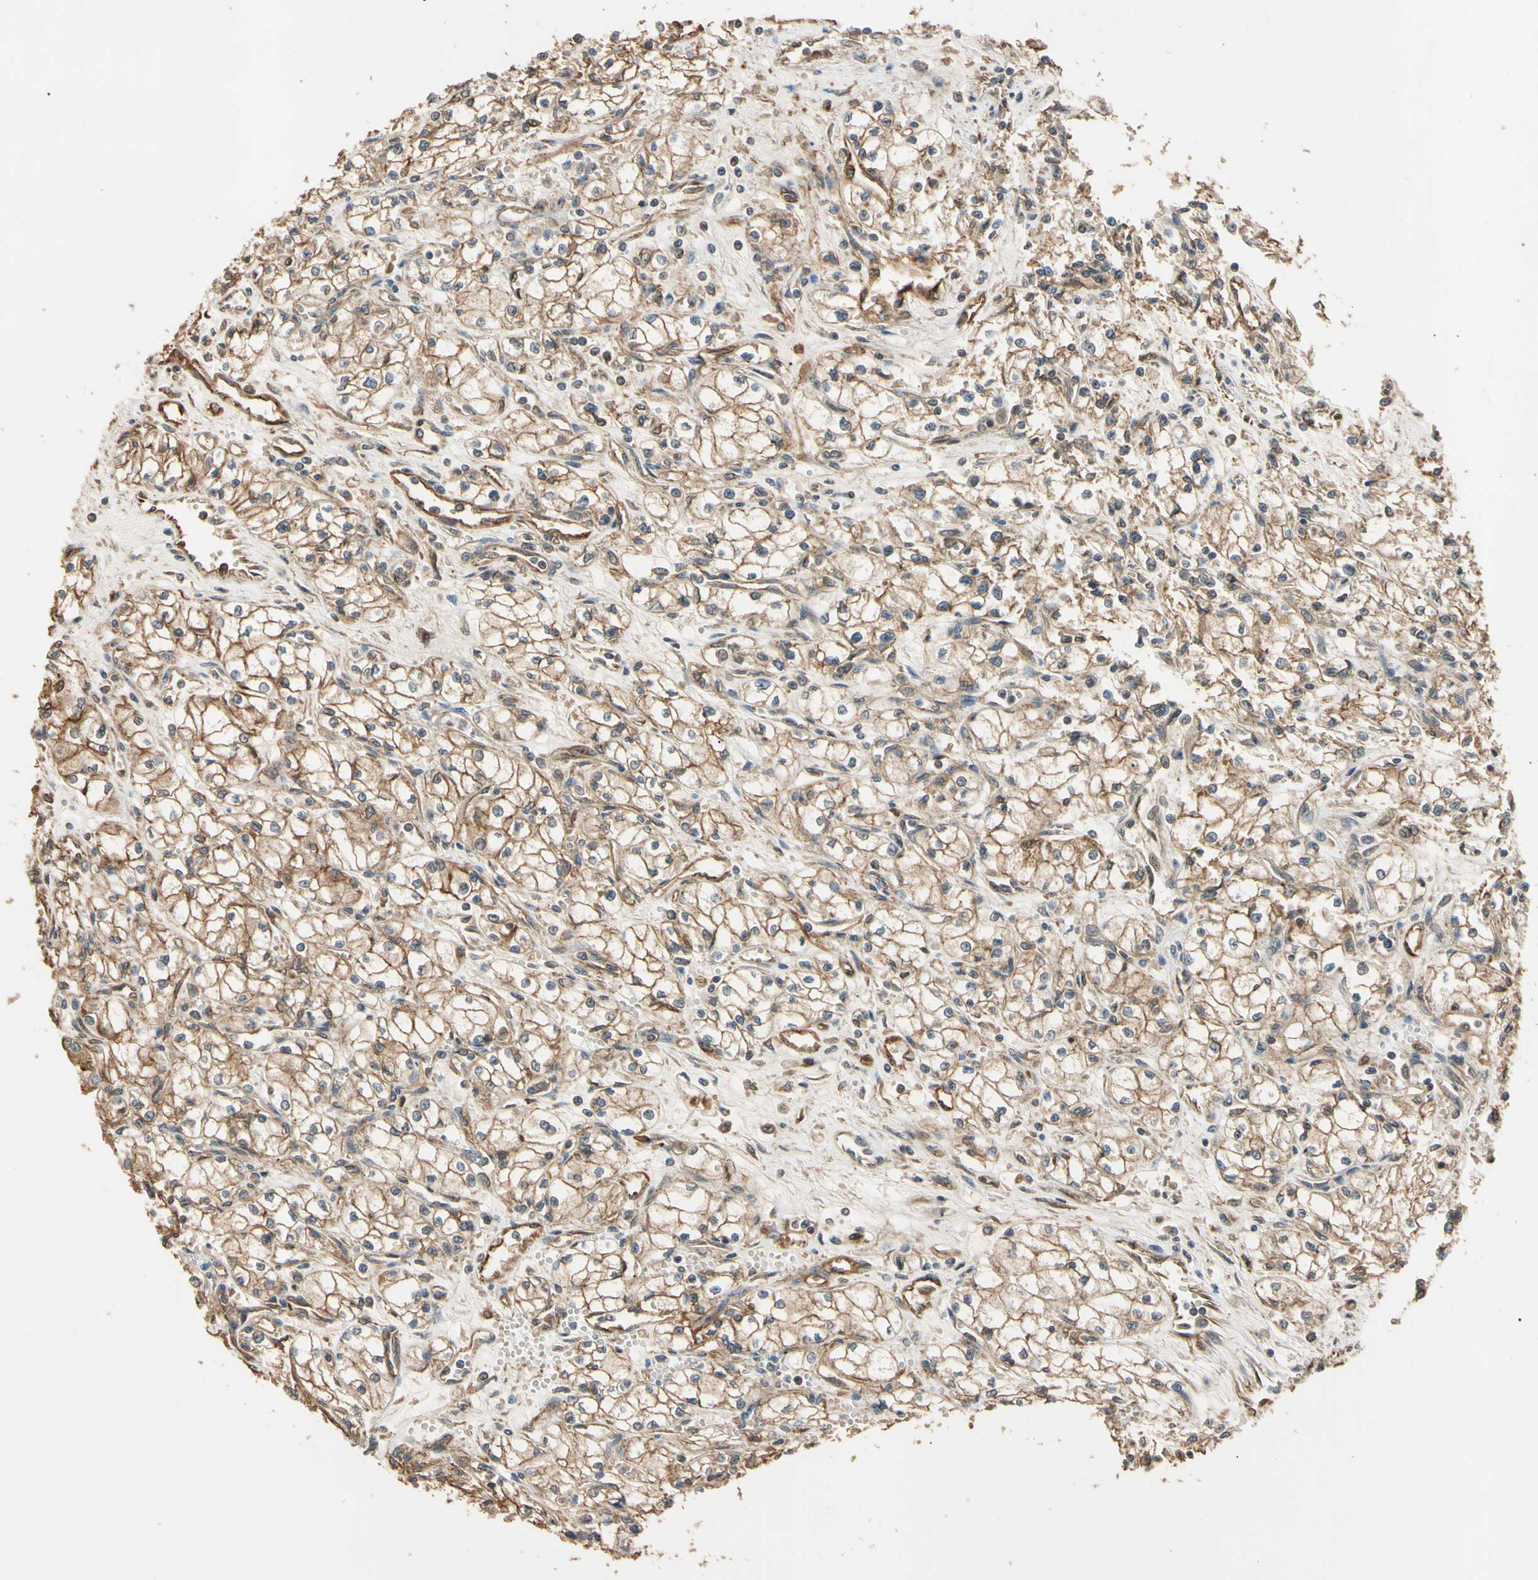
{"staining": {"intensity": "moderate", "quantity": ">75%", "location": "cytoplasmic/membranous"}, "tissue": "renal cancer", "cell_type": "Tumor cells", "image_type": "cancer", "snomed": [{"axis": "morphology", "description": "Normal tissue, NOS"}, {"axis": "morphology", "description": "Adenocarcinoma, NOS"}, {"axis": "topography", "description": "Kidney"}], "caption": "A high-resolution histopathology image shows immunohistochemistry (IHC) staining of adenocarcinoma (renal), which exhibits moderate cytoplasmic/membranous positivity in approximately >75% of tumor cells.", "gene": "MGRN1", "patient": {"sex": "male", "age": 59}}